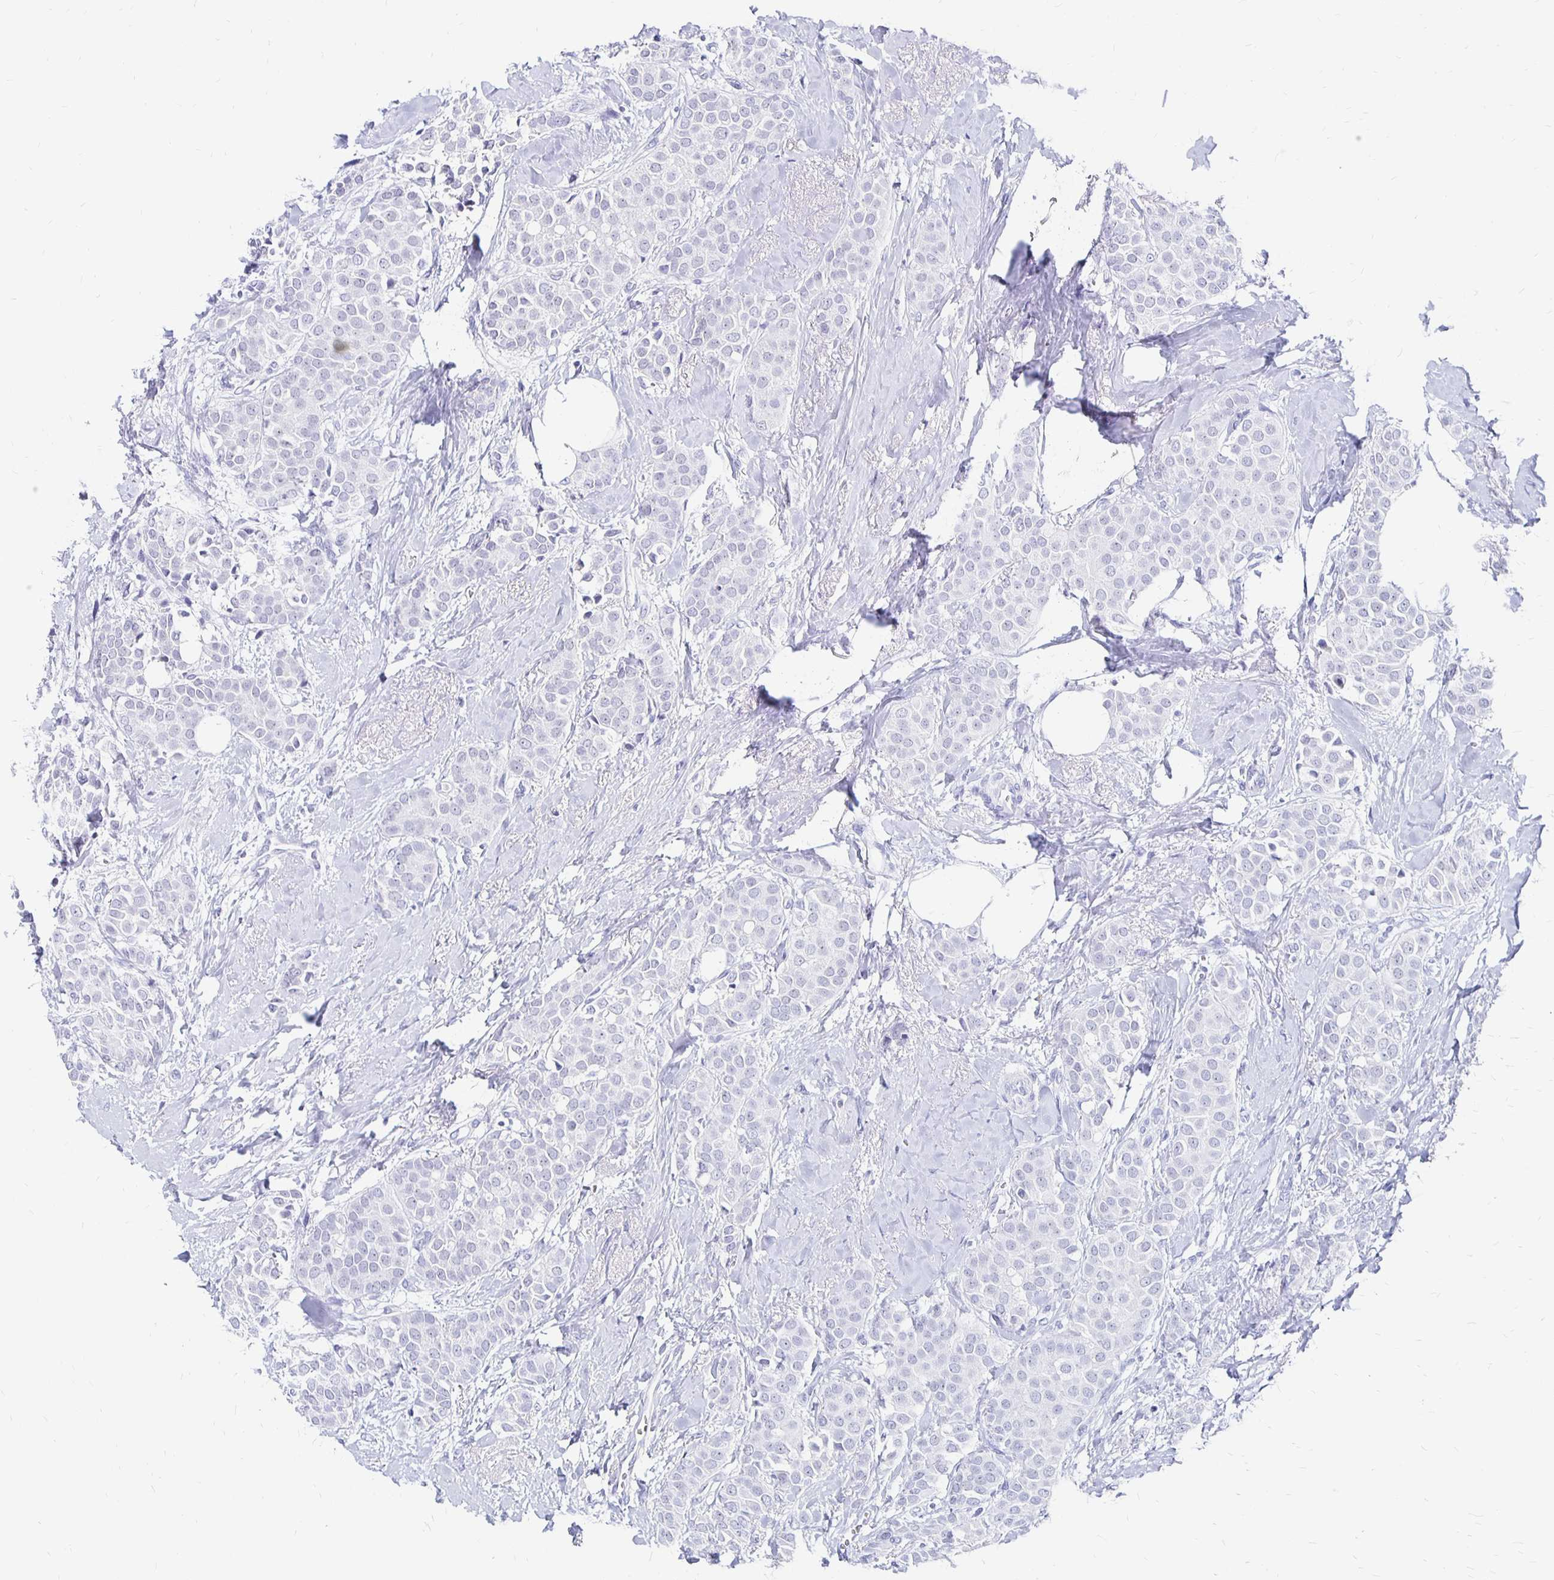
{"staining": {"intensity": "negative", "quantity": "none", "location": "none"}, "tissue": "breast cancer", "cell_type": "Tumor cells", "image_type": "cancer", "snomed": [{"axis": "morphology", "description": "Duct carcinoma"}, {"axis": "topography", "description": "Breast"}], "caption": "Immunohistochemical staining of breast cancer reveals no significant positivity in tumor cells.", "gene": "SYT2", "patient": {"sex": "female", "age": 79}}